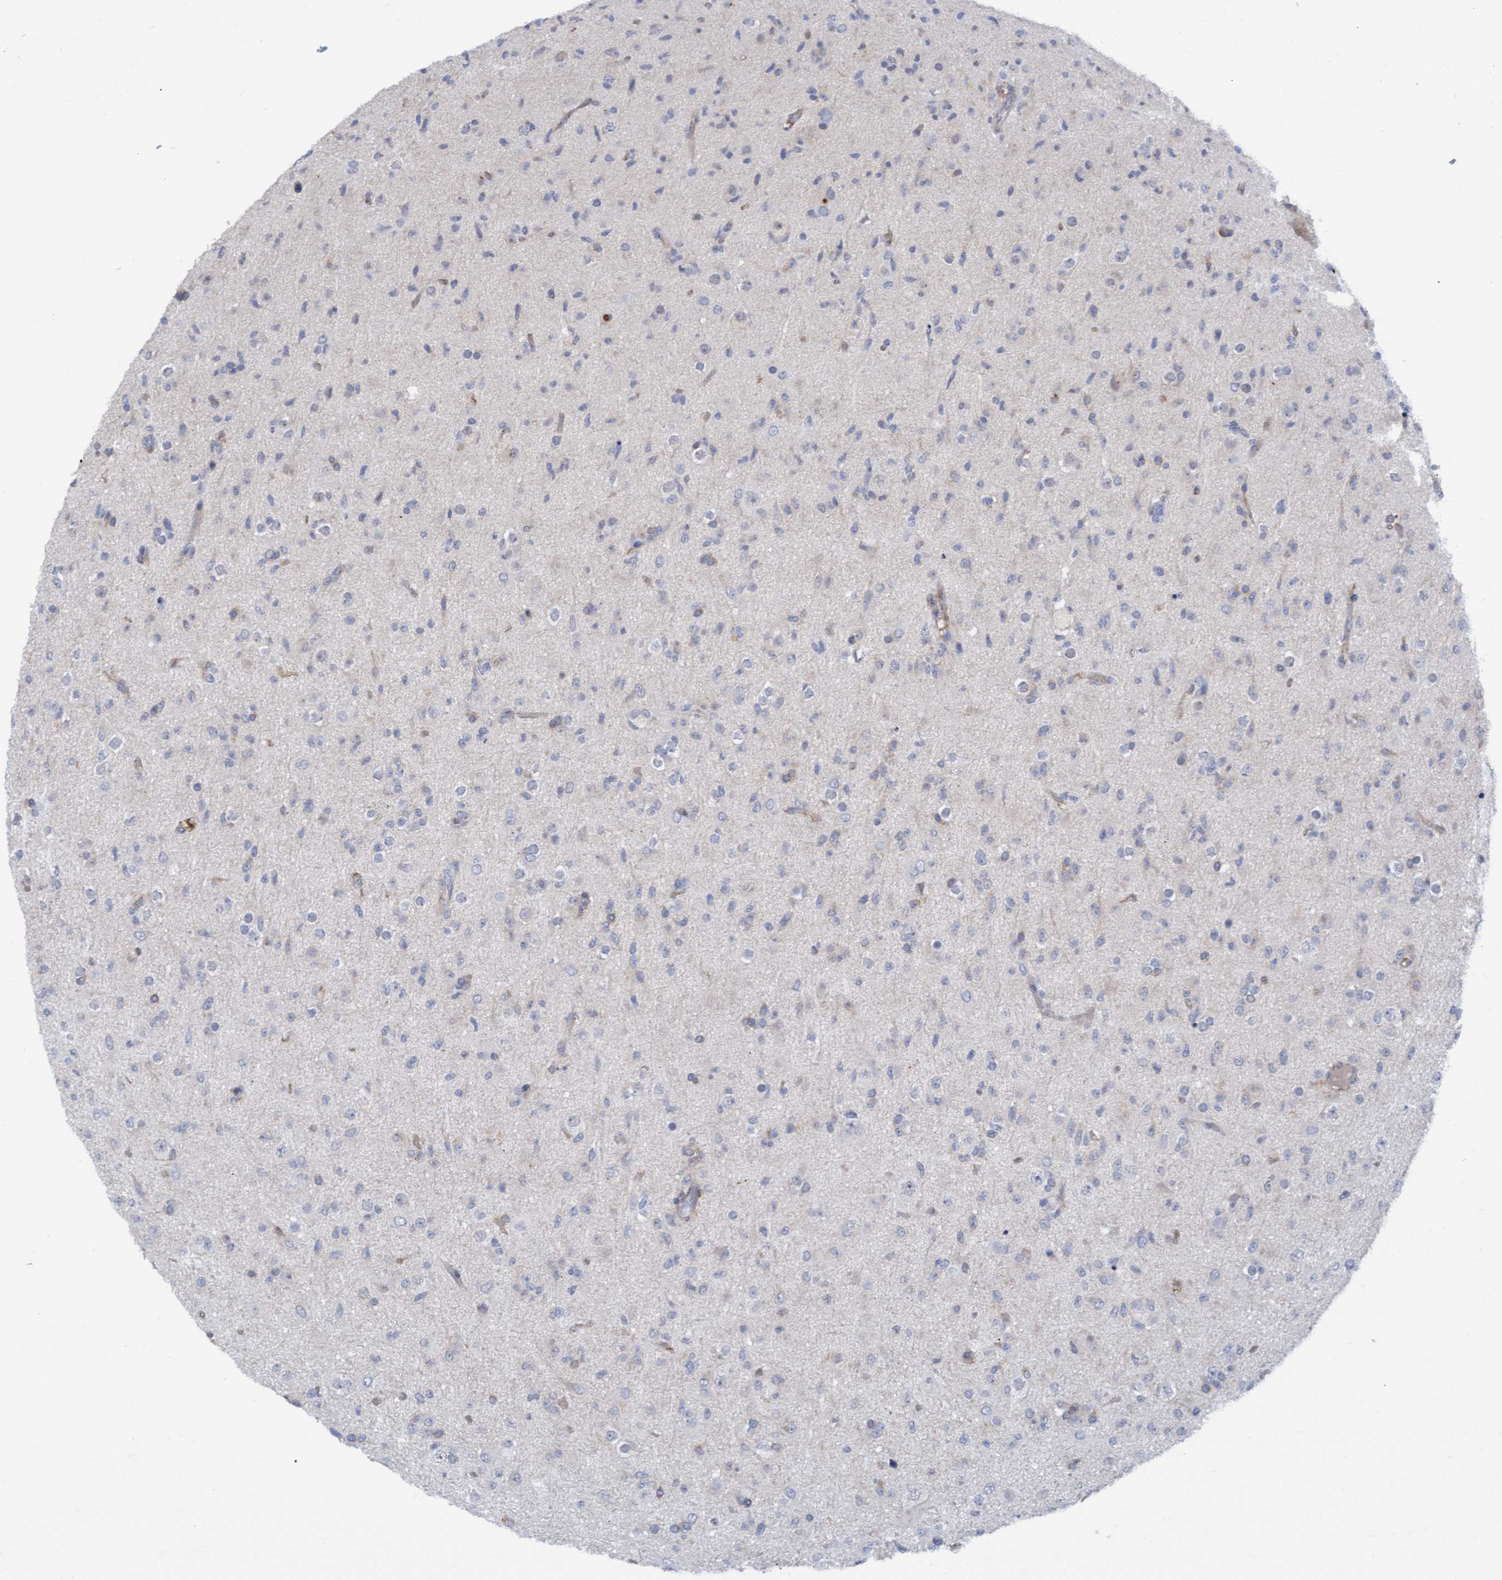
{"staining": {"intensity": "negative", "quantity": "none", "location": "none"}, "tissue": "glioma", "cell_type": "Tumor cells", "image_type": "cancer", "snomed": [{"axis": "morphology", "description": "Glioma, malignant, Low grade"}, {"axis": "topography", "description": "Brain"}], "caption": "IHC photomicrograph of human glioma stained for a protein (brown), which shows no expression in tumor cells.", "gene": "FNBP1", "patient": {"sex": "male", "age": 65}}